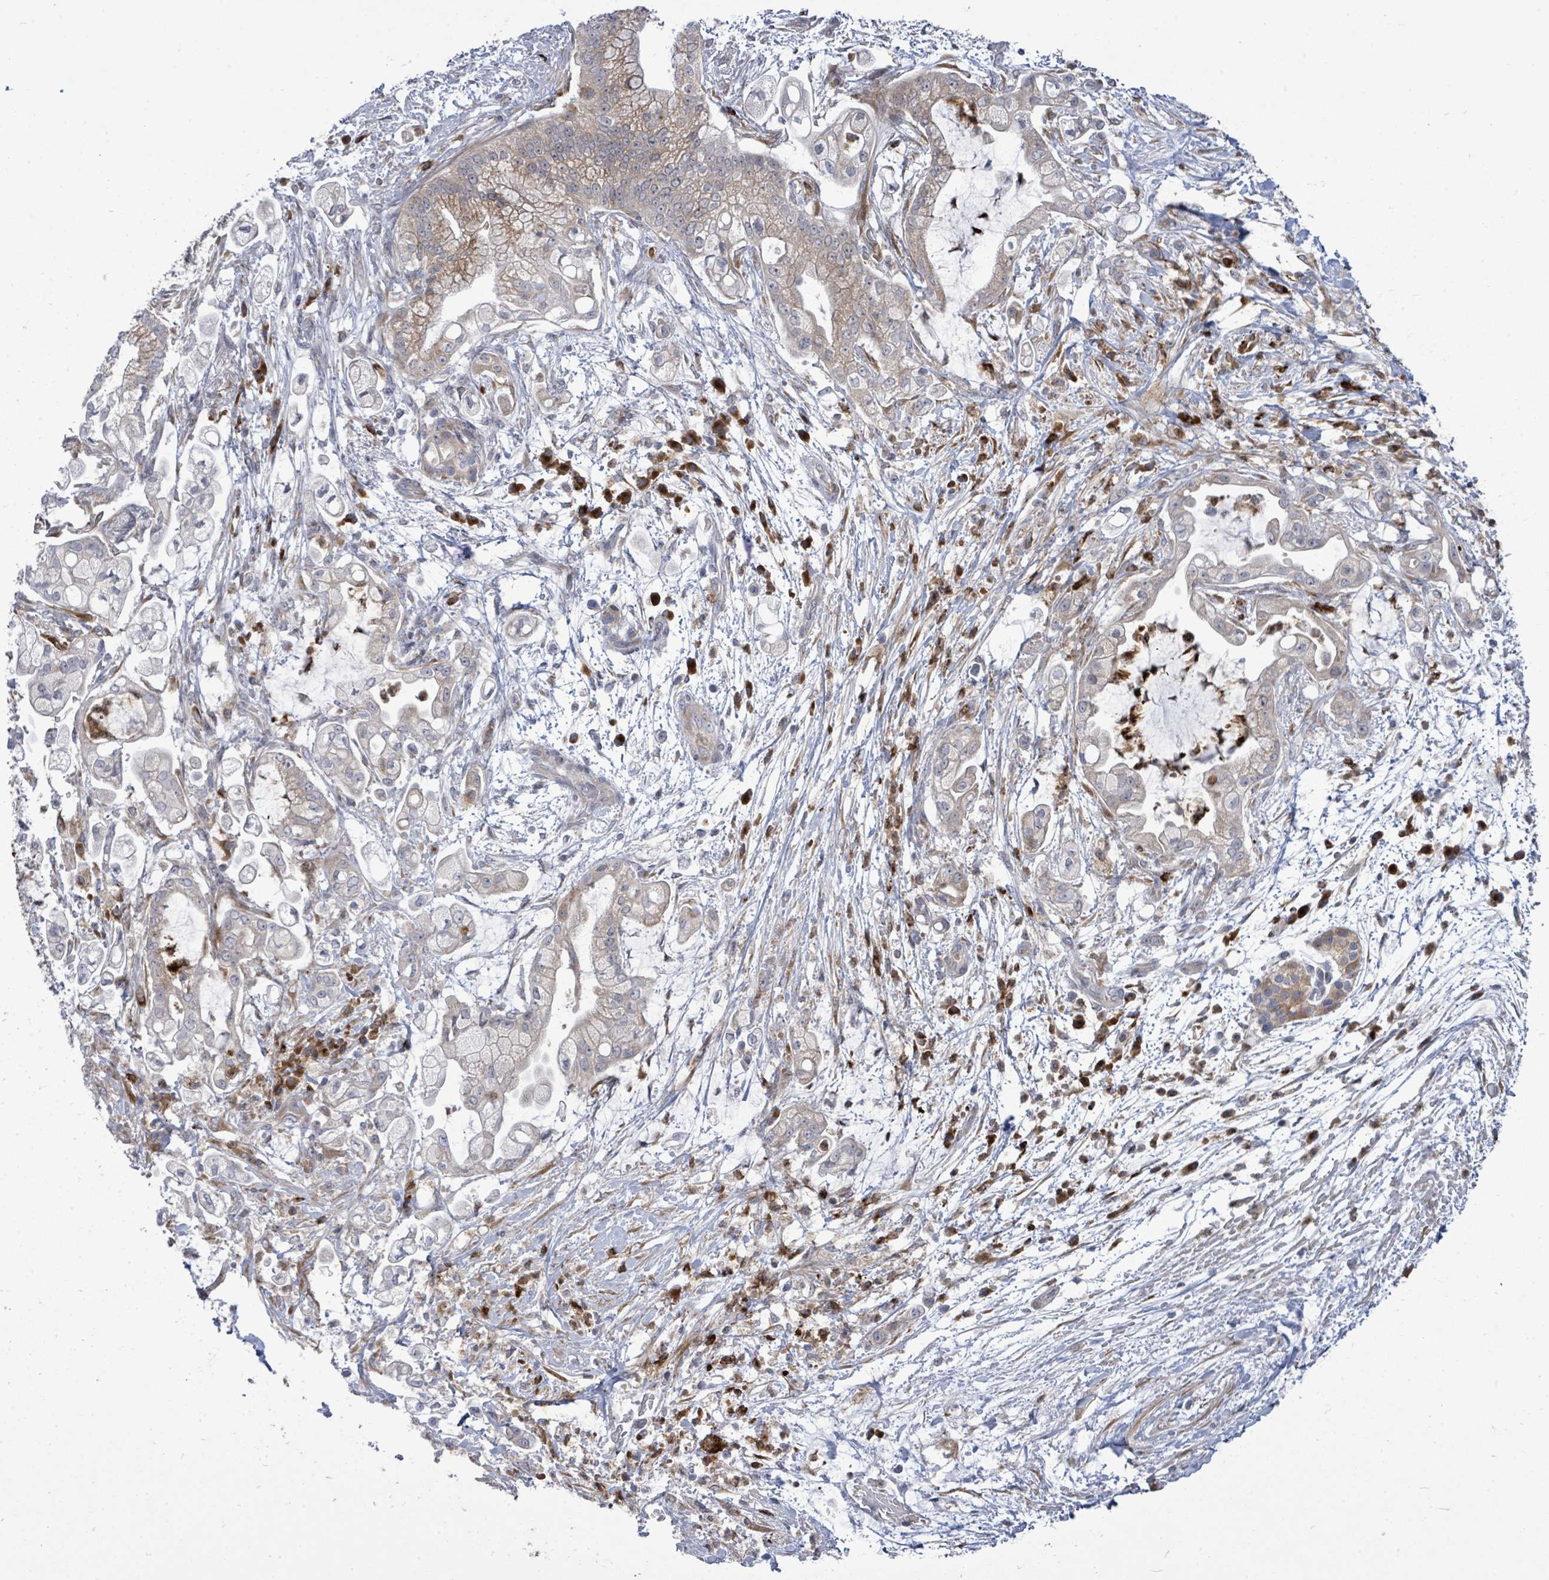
{"staining": {"intensity": "weak", "quantity": "<25%", "location": "cytoplasmic/membranous"}, "tissue": "pancreatic cancer", "cell_type": "Tumor cells", "image_type": "cancer", "snomed": [{"axis": "morphology", "description": "Adenocarcinoma, NOS"}, {"axis": "topography", "description": "Pancreas"}], "caption": "This is a photomicrograph of immunohistochemistry staining of pancreatic cancer (adenocarcinoma), which shows no staining in tumor cells.", "gene": "SAR1A", "patient": {"sex": "female", "age": 69}}